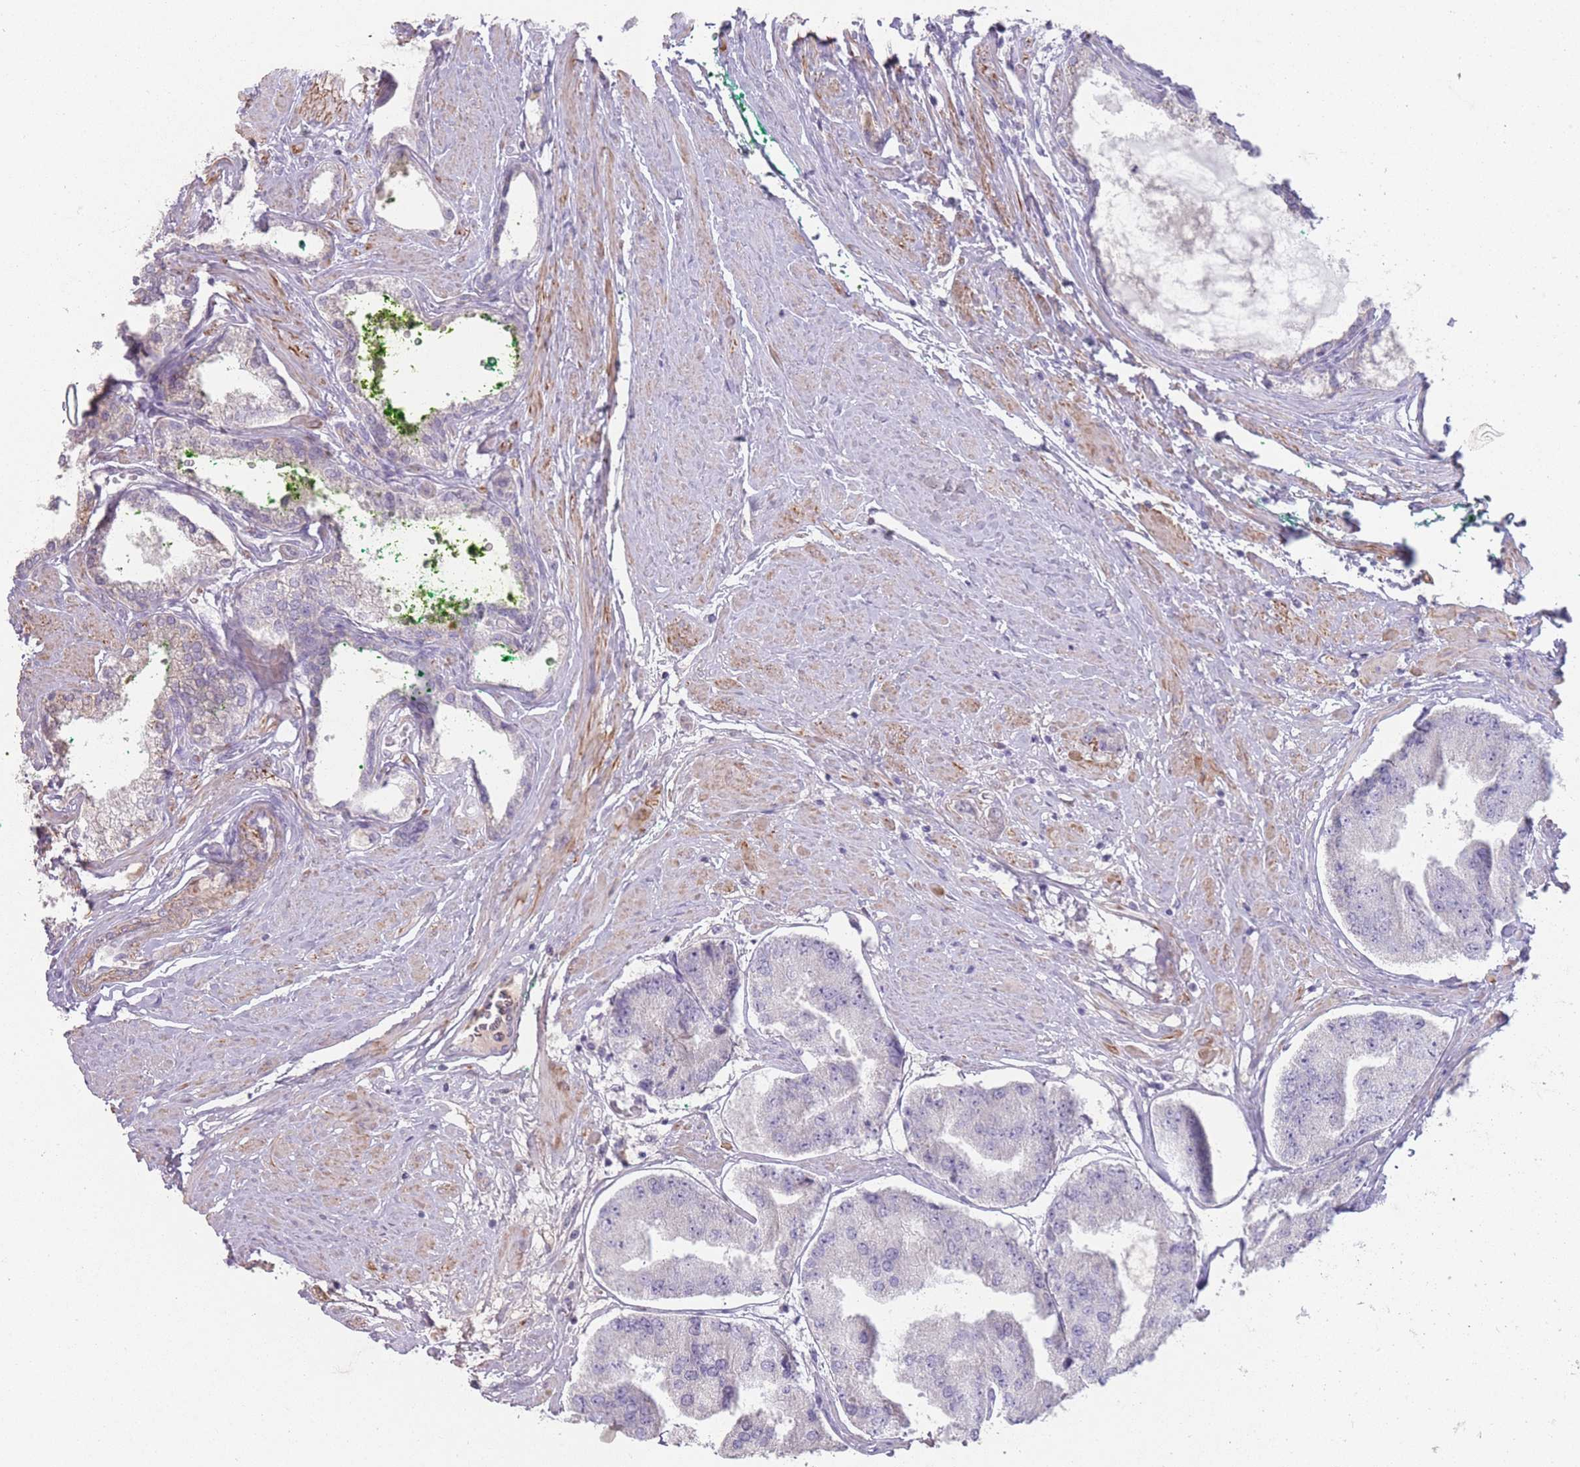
{"staining": {"intensity": "negative", "quantity": "none", "location": "none"}, "tissue": "prostate cancer", "cell_type": "Tumor cells", "image_type": "cancer", "snomed": [{"axis": "morphology", "description": "Adenocarcinoma, High grade"}, {"axis": "topography", "description": "Prostate"}], "caption": "DAB (3,3'-diaminobenzidine) immunohistochemical staining of adenocarcinoma (high-grade) (prostate) displays no significant staining in tumor cells.", "gene": "RHBG", "patient": {"sex": "male", "age": 63}}